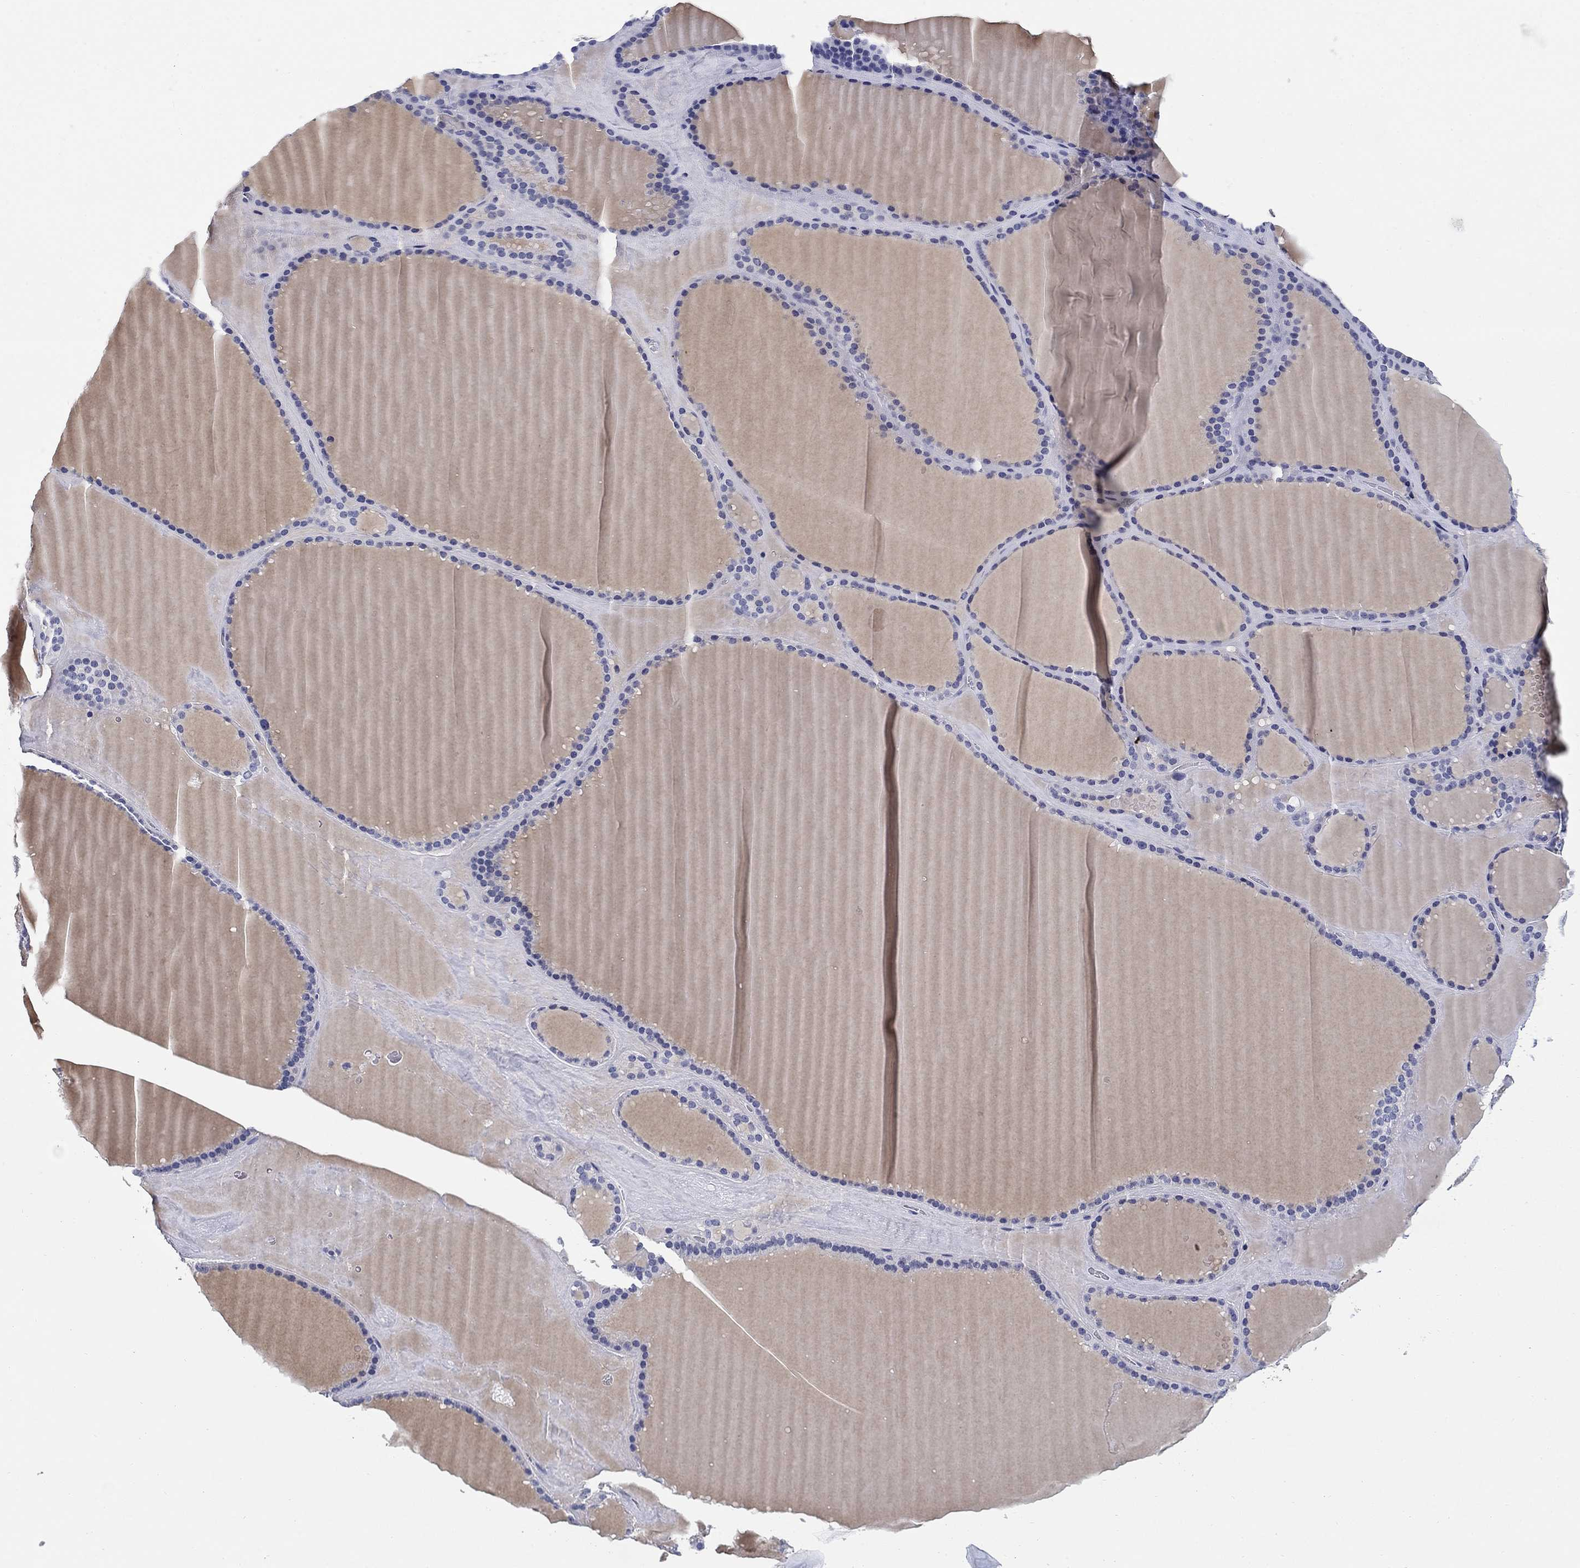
{"staining": {"intensity": "negative", "quantity": "none", "location": "none"}, "tissue": "thyroid gland", "cell_type": "Glandular cells", "image_type": "normal", "snomed": [{"axis": "morphology", "description": "Normal tissue, NOS"}, {"axis": "topography", "description": "Thyroid gland"}], "caption": "Immunohistochemistry image of normal human thyroid gland stained for a protein (brown), which exhibits no positivity in glandular cells.", "gene": "CLUL1", "patient": {"sex": "male", "age": 63}}